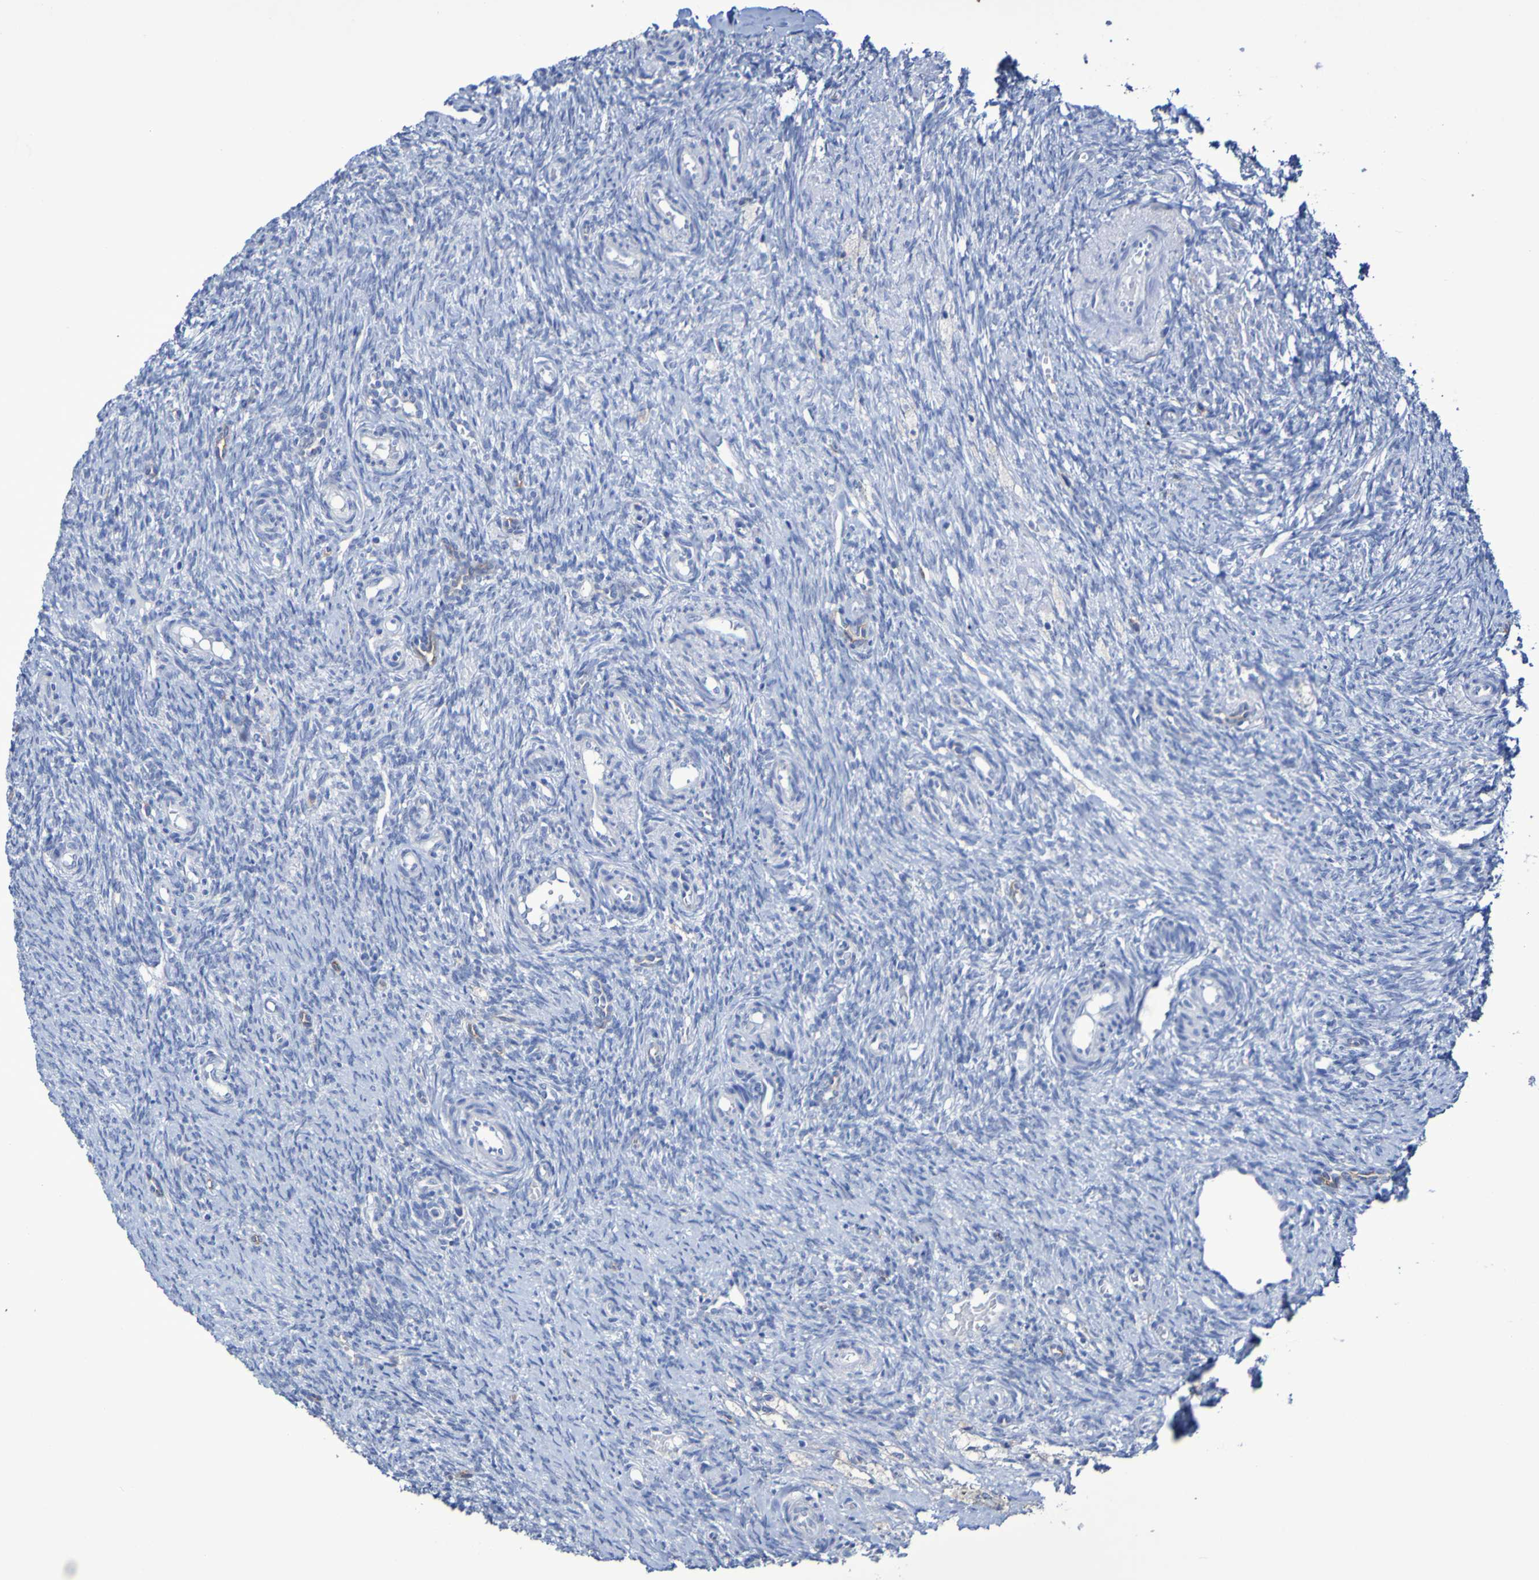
{"staining": {"intensity": "negative", "quantity": "none", "location": "none"}, "tissue": "ovary", "cell_type": "Ovarian stroma cells", "image_type": "normal", "snomed": [{"axis": "morphology", "description": "Normal tissue, NOS"}, {"axis": "topography", "description": "Ovary"}], "caption": "This histopathology image is of unremarkable ovary stained with IHC to label a protein in brown with the nuclei are counter-stained blue. There is no positivity in ovarian stroma cells. The staining is performed using DAB brown chromogen with nuclei counter-stained in using hematoxylin.", "gene": "SLC3A2", "patient": {"sex": "female", "age": 41}}